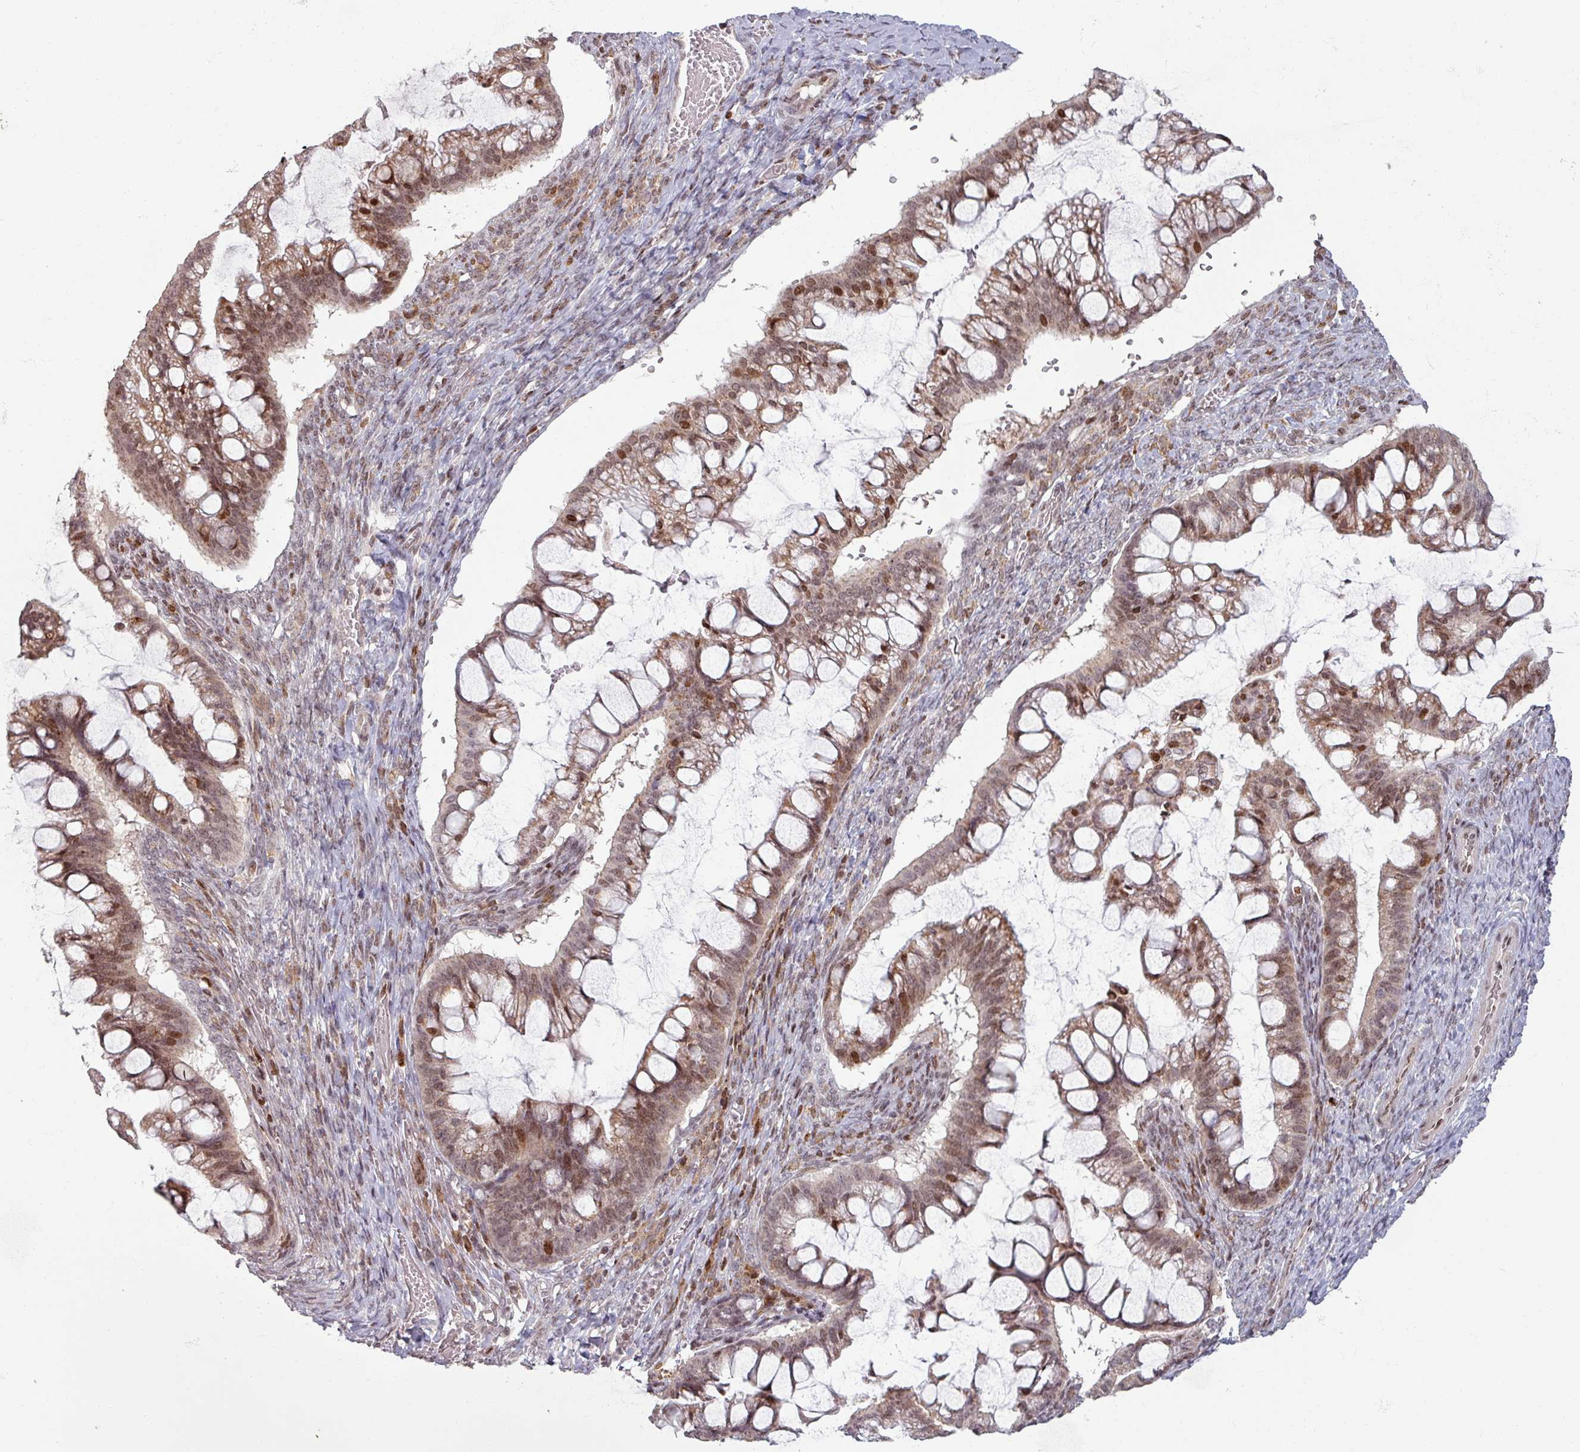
{"staining": {"intensity": "moderate", "quantity": ">75%", "location": "cytoplasmic/membranous,nuclear"}, "tissue": "ovarian cancer", "cell_type": "Tumor cells", "image_type": "cancer", "snomed": [{"axis": "morphology", "description": "Cystadenocarcinoma, mucinous, NOS"}, {"axis": "topography", "description": "Ovary"}], "caption": "A brown stain labels moderate cytoplasmic/membranous and nuclear positivity of a protein in ovarian cancer tumor cells.", "gene": "NCOR1", "patient": {"sex": "female", "age": 73}}